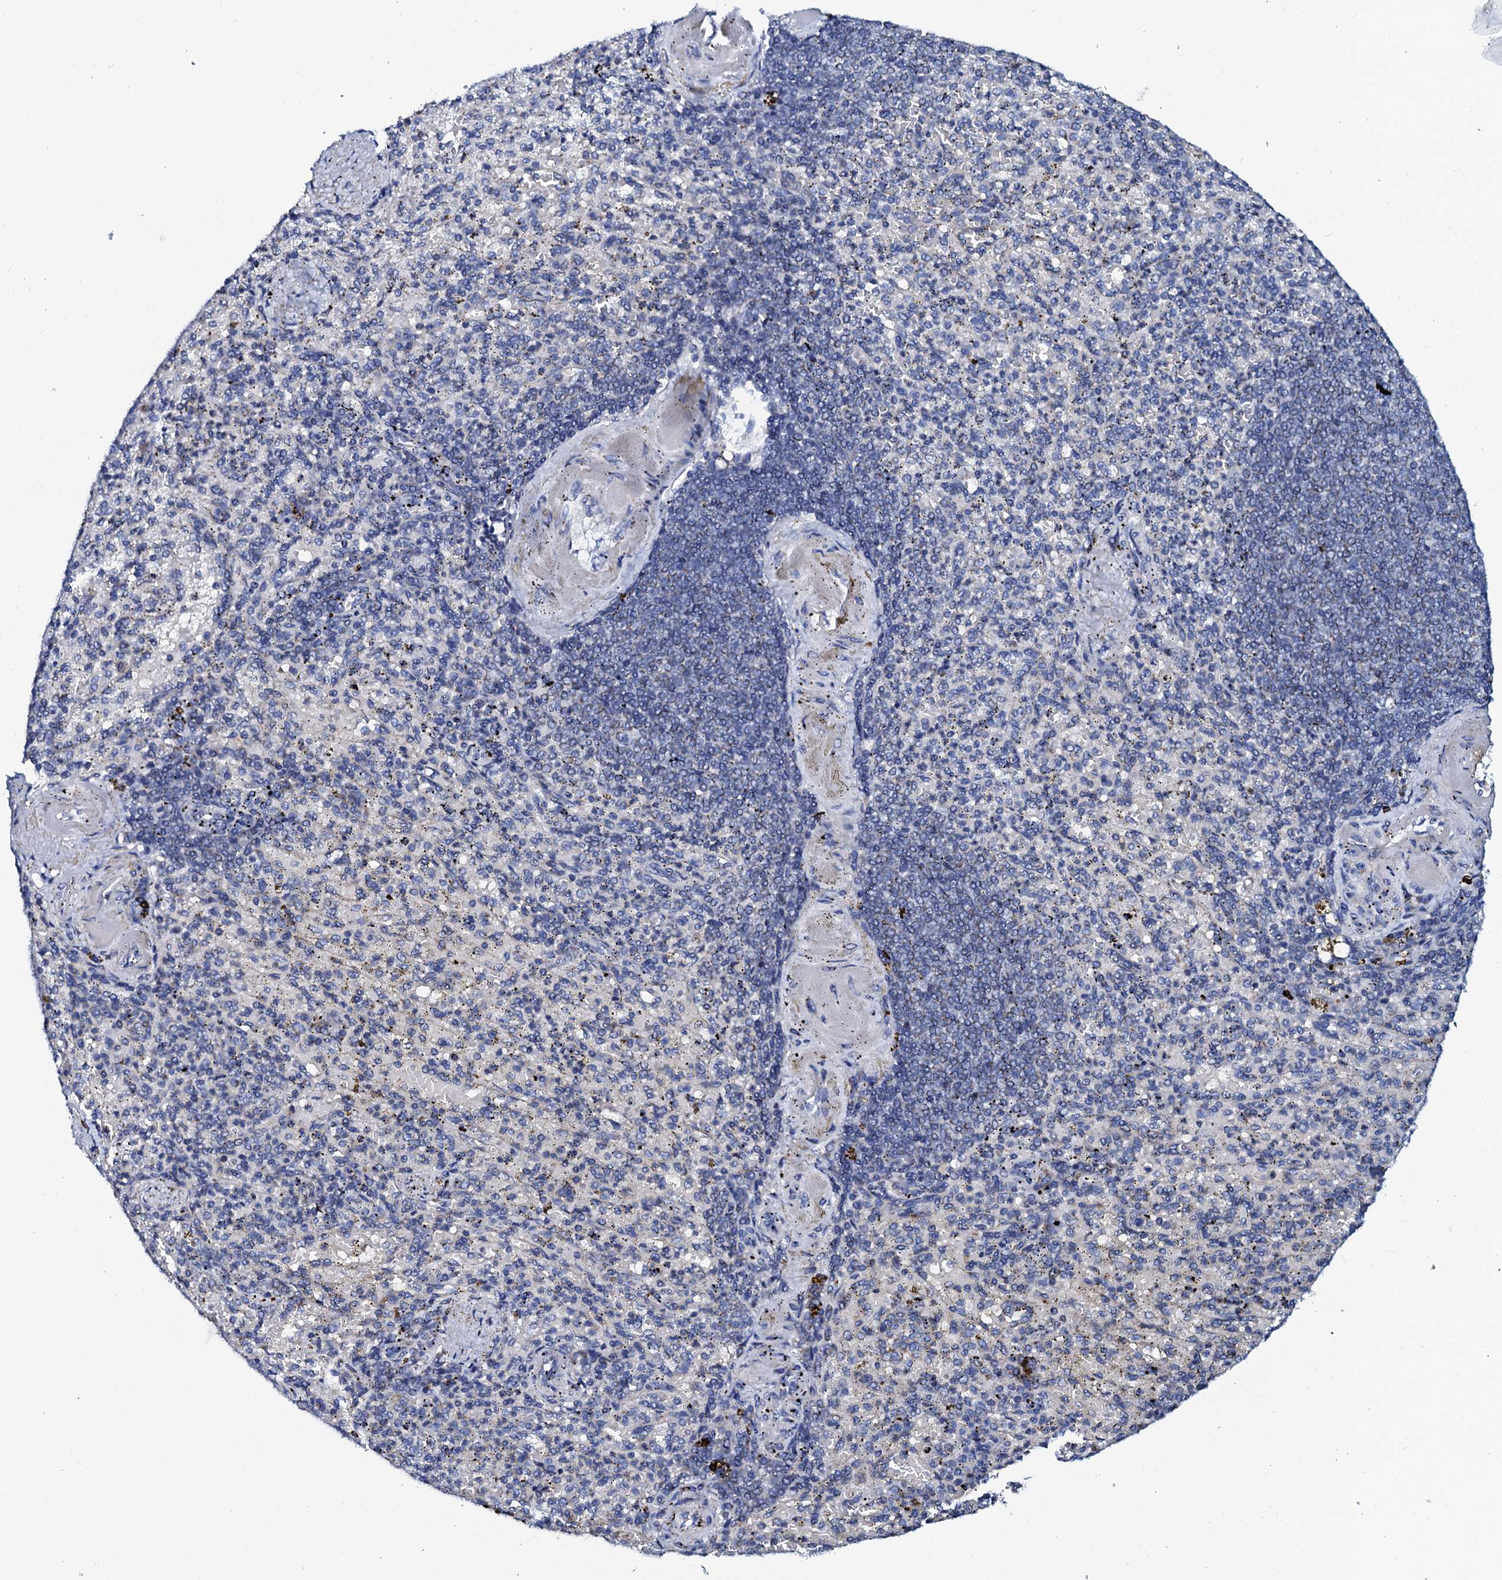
{"staining": {"intensity": "negative", "quantity": "none", "location": "none"}, "tissue": "spleen", "cell_type": "Cells in red pulp", "image_type": "normal", "snomed": [{"axis": "morphology", "description": "Normal tissue, NOS"}, {"axis": "topography", "description": "Spleen"}], "caption": "High magnification brightfield microscopy of normal spleen stained with DAB (3,3'-diaminobenzidine) (brown) and counterstained with hematoxylin (blue): cells in red pulp show no significant expression. Brightfield microscopy of IHC stained with DAB (3,3'-diaminobenzidine) (brown) and hematoxylin (blue), captured at high magnification.", "gene": "SLC37A4", "patient": {"sex": "female", "age": 74}}